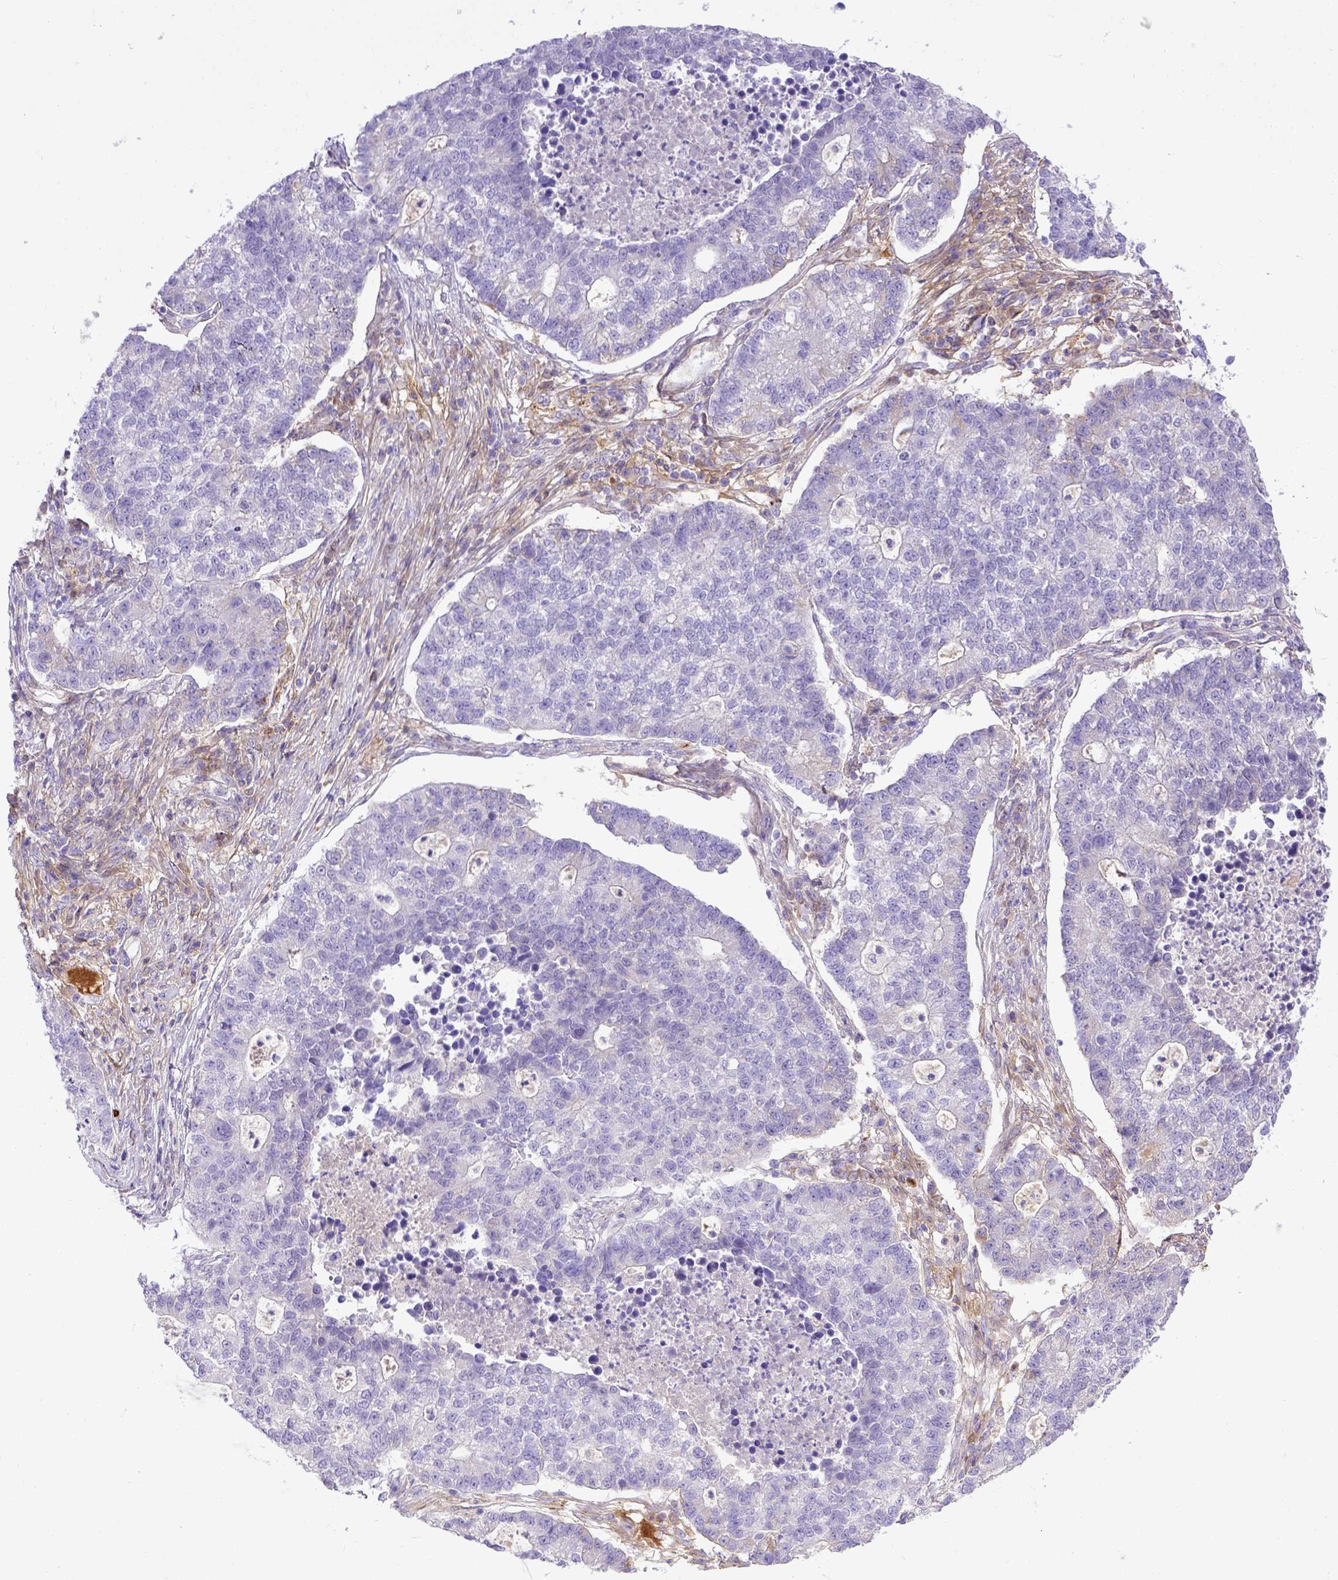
{"staining": {"intensity": "negative", "quantity": "none", "location": "none"}, "tissue": "lung cancer", "cell_type": "Tumor cells", "image_type": "cancer", "snomed": [{"axis": "morphology", "description": "Adenocarcinoma, NOS"}, {"axis": "topography", "description": "Lung"}], "caption": "Lung adenocarcinoma was stained to show a protein in brown. There is no significant positivity in tumor cells.", "gene": "CFAP300", "patient": {"sex": "male", "age": 57}}